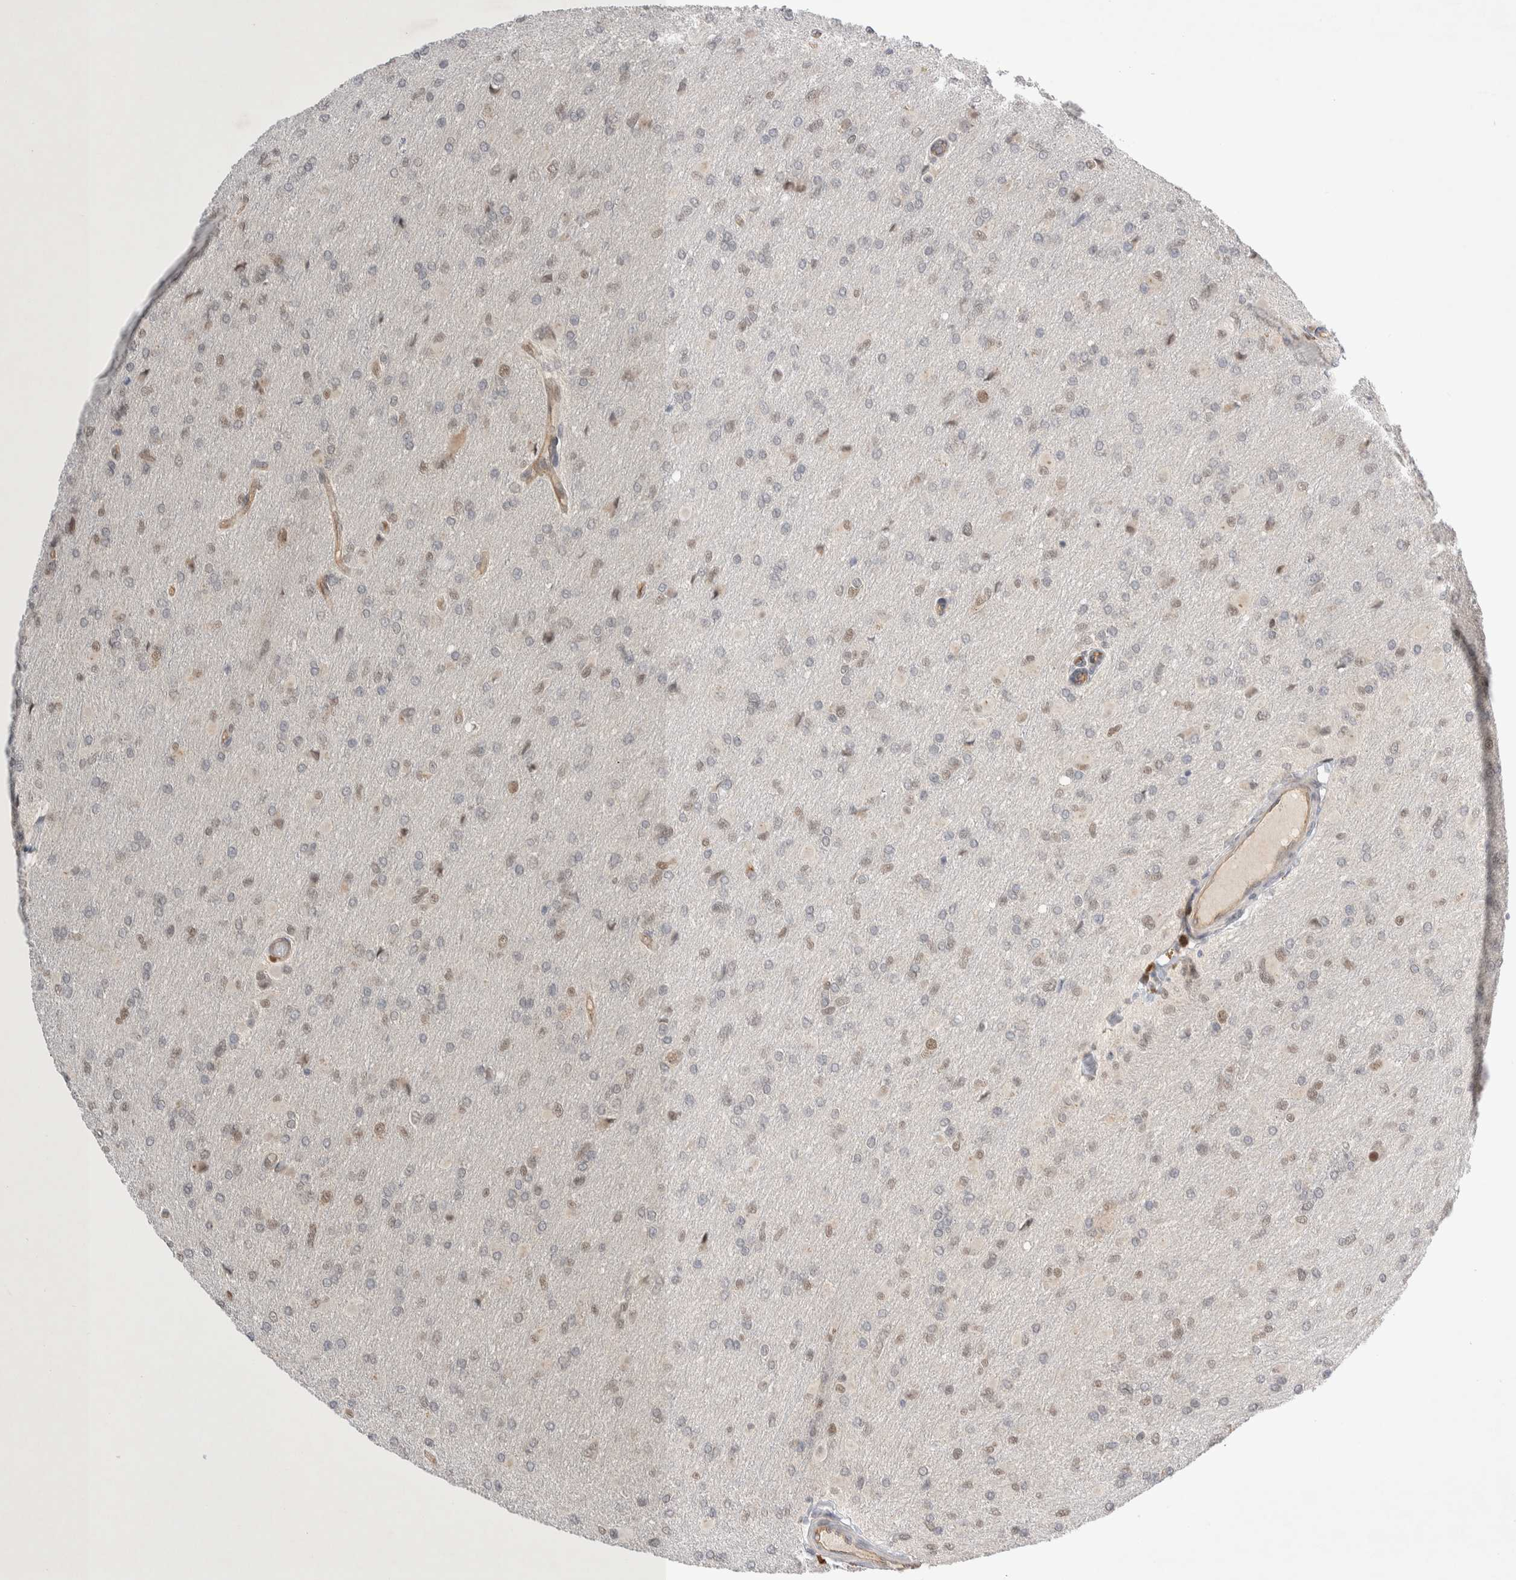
{"staining": {"intensity": "weak", "quantity": "<25%", "location": "nuclear"}, "tissue": "glioma", "cell_type": "Tumor cells", "image_type": "cancer", "snomed": [{"axis": "morphology", "description": "Glioma, malignant, High grade"}, {"axis": "topography", "description": "Cerebral cortex"}], "caption": "Immunohistochemical staining of human glioma exhibits no significant staining in tumor cells. (DAB (3,3'-diaminobenzidine) IHC, high magnification).", "gene": "ZNF704", "patient": {"sex": "female", "age": 36}}